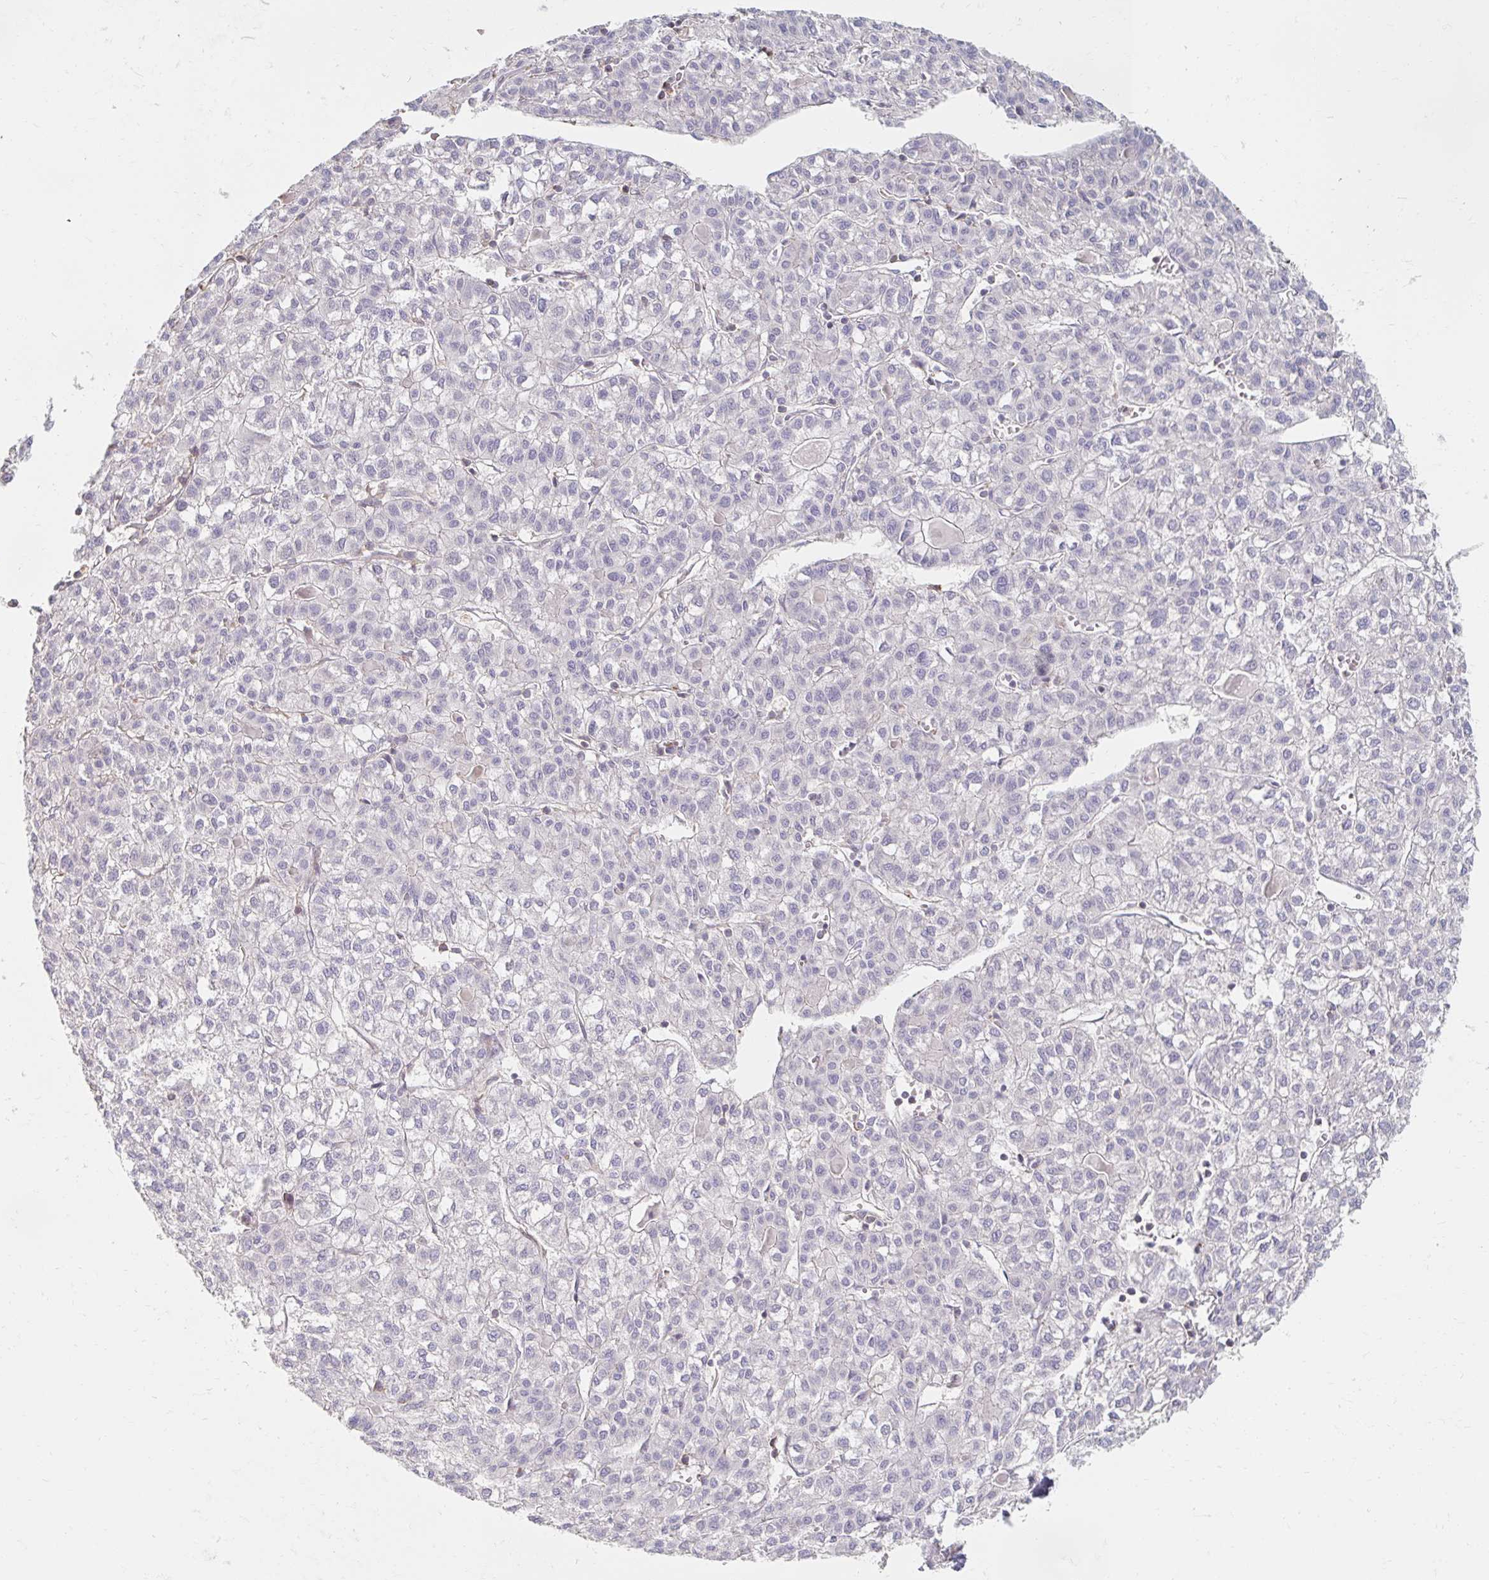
{"staining": {"intensity": "negative", "quantity": "none", "location": "none"}, "tissue": "liver cancer", "cell_type": "Tumor cells", "image_type": "cancer", "snomed": [{"axis": "morphology", "description": "Carcinoma, Hepatocellular, NOS"}, {"axis": "topography", "description": "Liver"}], "caption": "Immunohistochemistry of human hepatocellular carcinoma (liver) reveals no positivity in tumor cells. (DAB (3,3'-diaminobenzidine) immunohistochemistry with hematoxylin counter stain).", "gene": "MYLK2", "patient": {"sex": "female", "age": 43}}